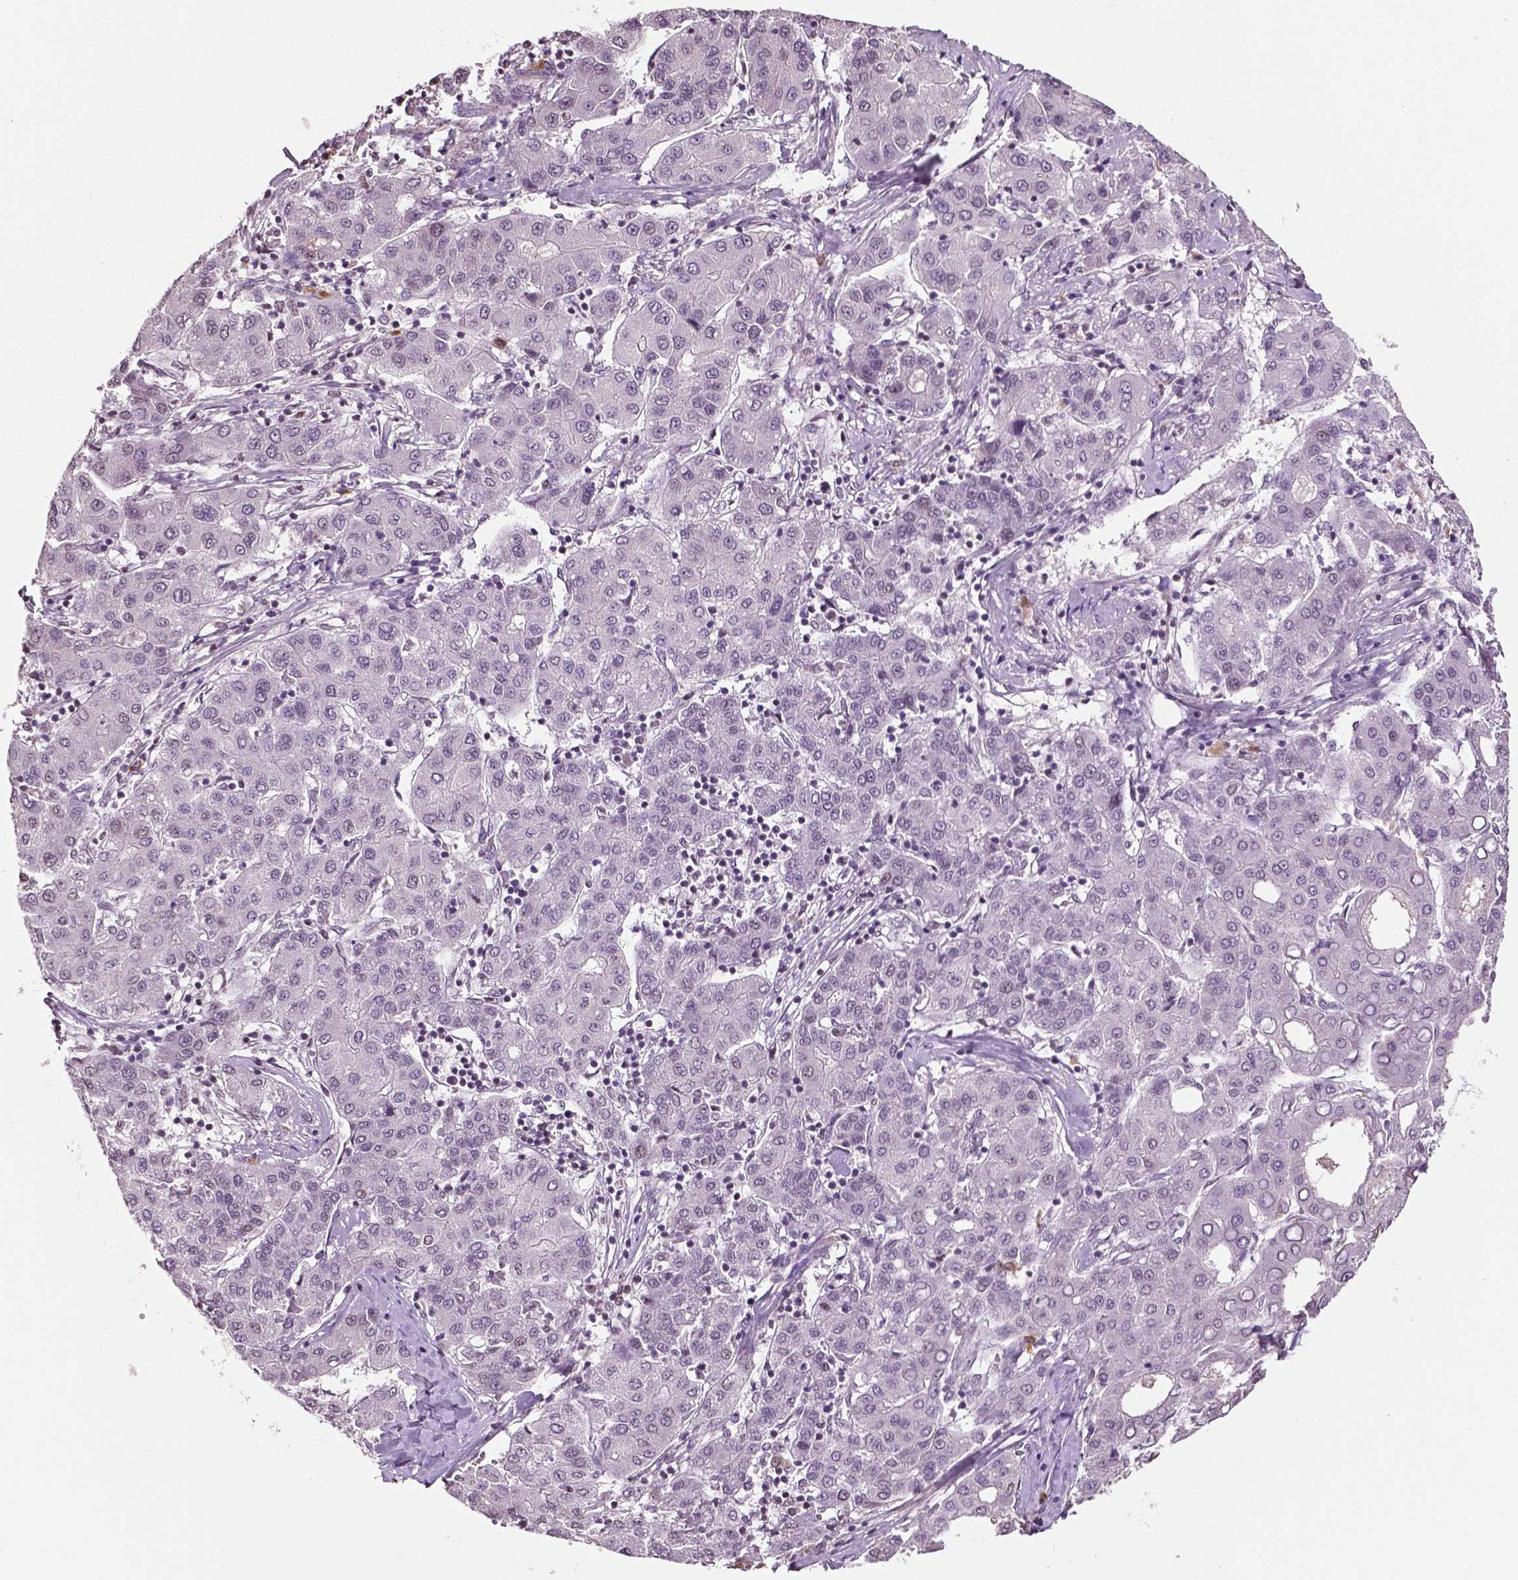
{"staining": {"intensity": "negative", "quantity": "none", "location": "none"}, "tissue": "liver cancer", "cell_type": "Tumor cells", "image_type": "cancer", "snomed": [{"axis": "morphology", "description": "Carcinoma, Hepatocellular, NOS"}, {"axis": "topography", "description": "Liver"}], "caption": "IHC of liver cancer (hepatocellular carcinoma) exhibits no staining in tumor cells. Nuclei are stained in blue.", "gene": "DLX5", "patient": {"sex": "male", "age": 65}}